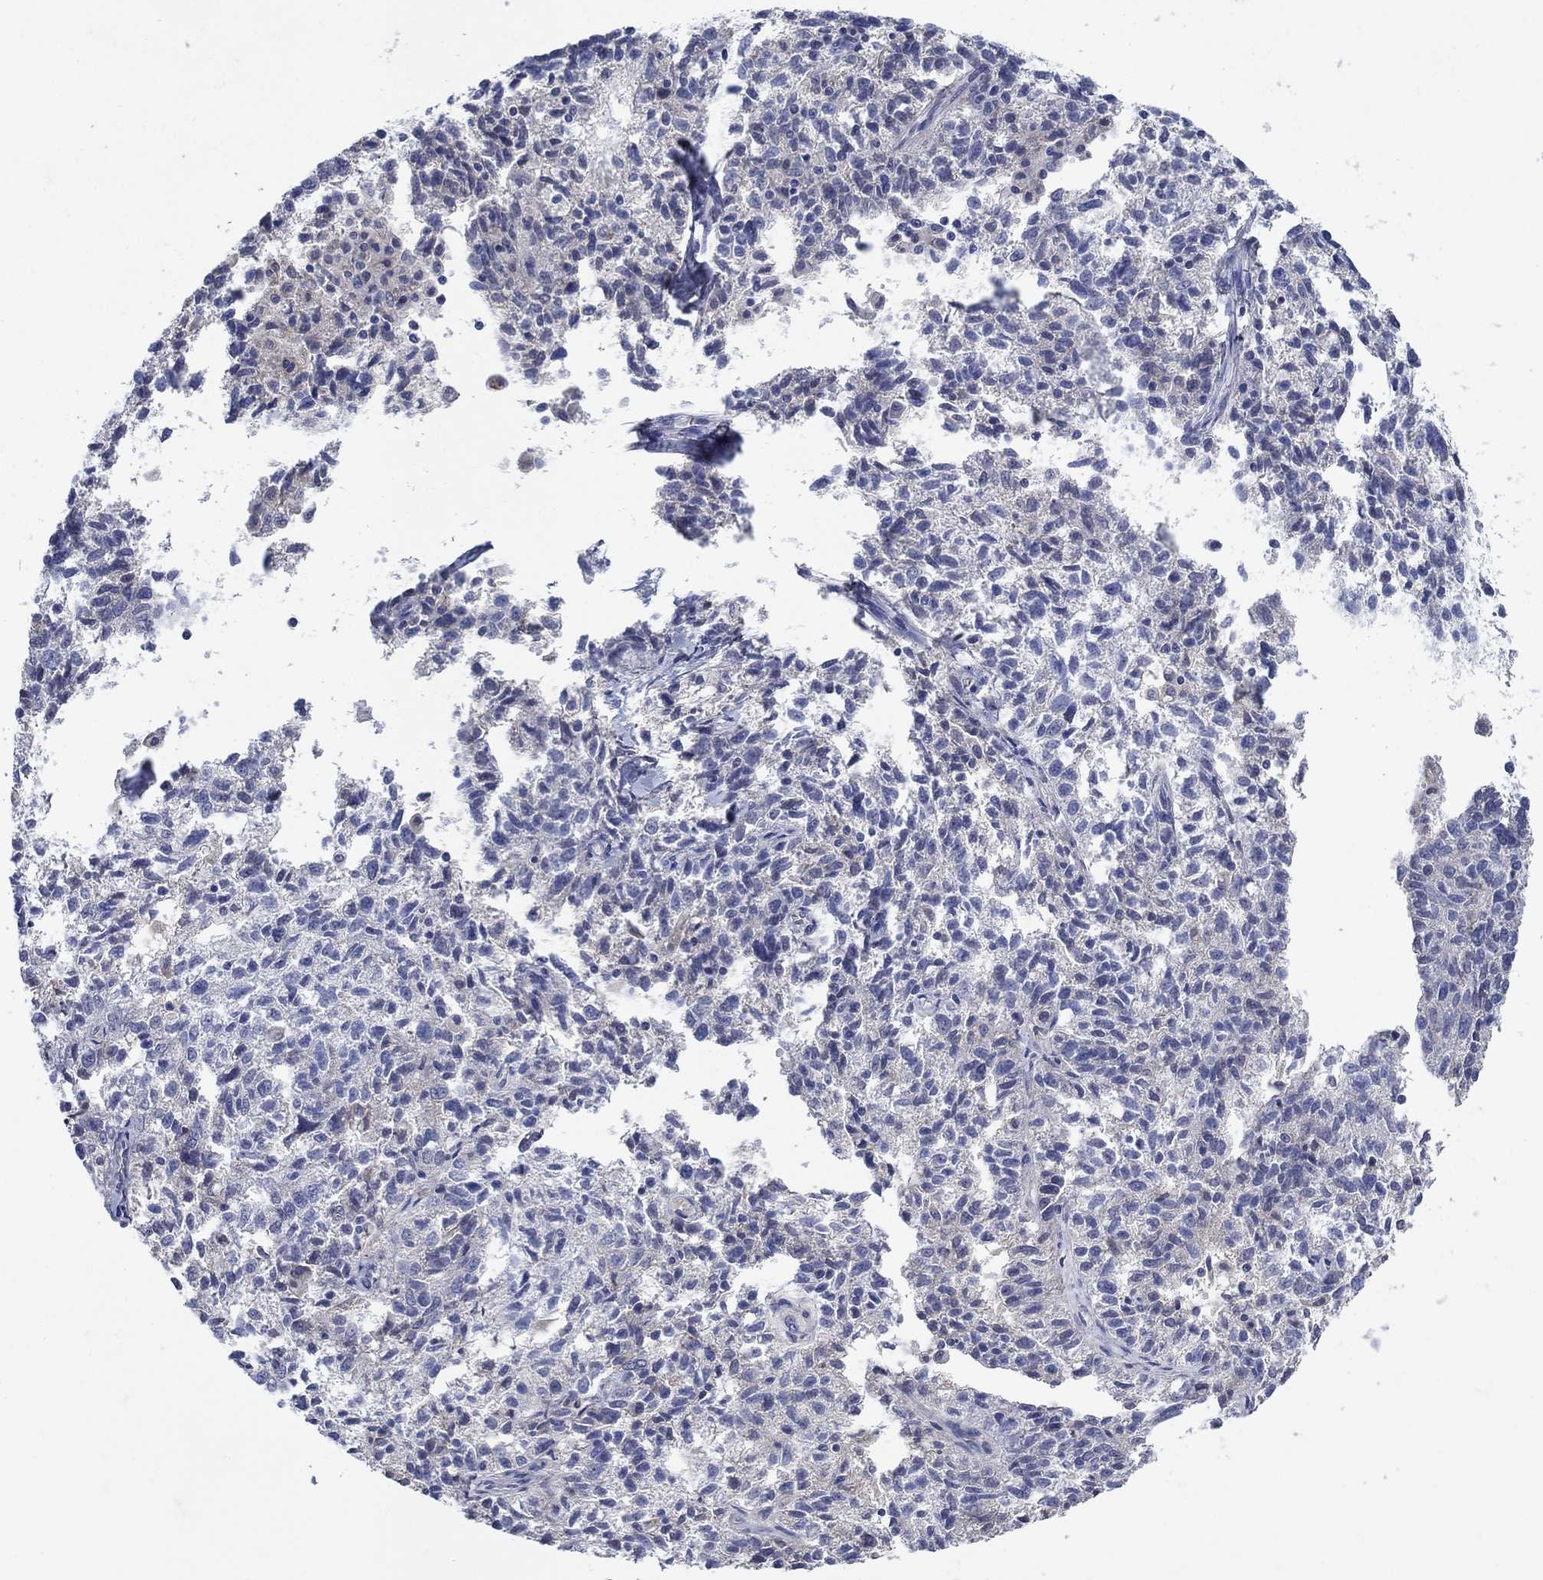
{"staining": {"intensity": "negative", "quantity": "none", "location": "none"}, "tissue": "ovarian cancer", "cell_type": "Tumor cells", "image_type": "cancer", "snomed": [{"axis": "morphology", "description": "Cystadenocarcinoma, serous, NOS"}, {"axis": "topography", "description": "Ovary"}], "caption": "Immunohistochemistry of human ovarian serous cystadenocarcinoma reveals no expression in tumor cells.", "gene": "SULT2B1", "patient": {"sex": "female", "age": 71}}